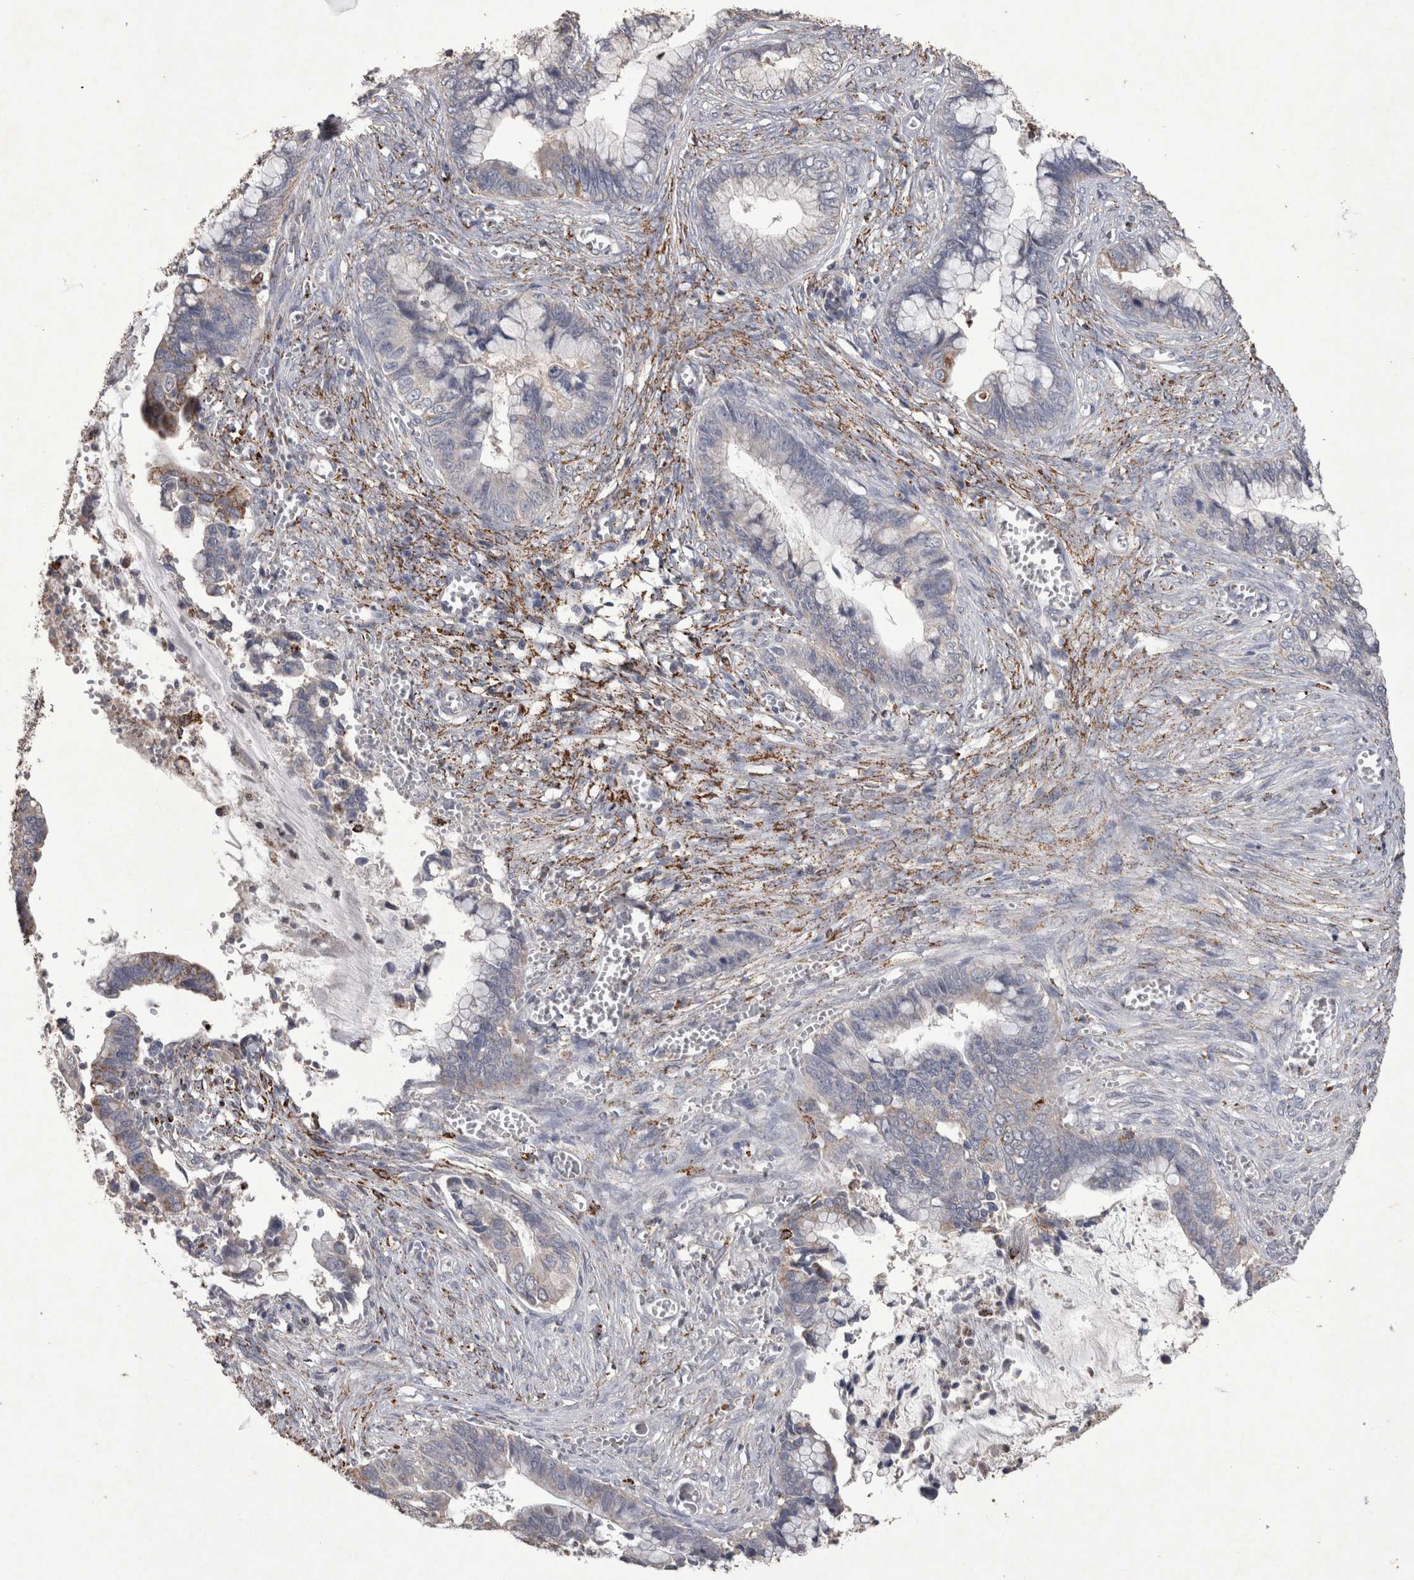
{"staining": {"intensity": "strong", "quantity": "<25%", "location": "cytoplasmic/membranous"}, "tissue": "cervical cancer", "cell_type": "Tumor cells", "image_type": "cancer", "snomed": [{"axis": "morphology", "description": "Adenocarcinoma, NOS"}, {"axis": "topography", "description": "Cervix"}], "caption": "Protein analysis of adenocarcinoma (cervical) tissue displays strong cytoplasmic/membranous staining in about <25% of tumor cells.", "gene": "DKK3", "patient": {"sex": "female", "age": 44}}